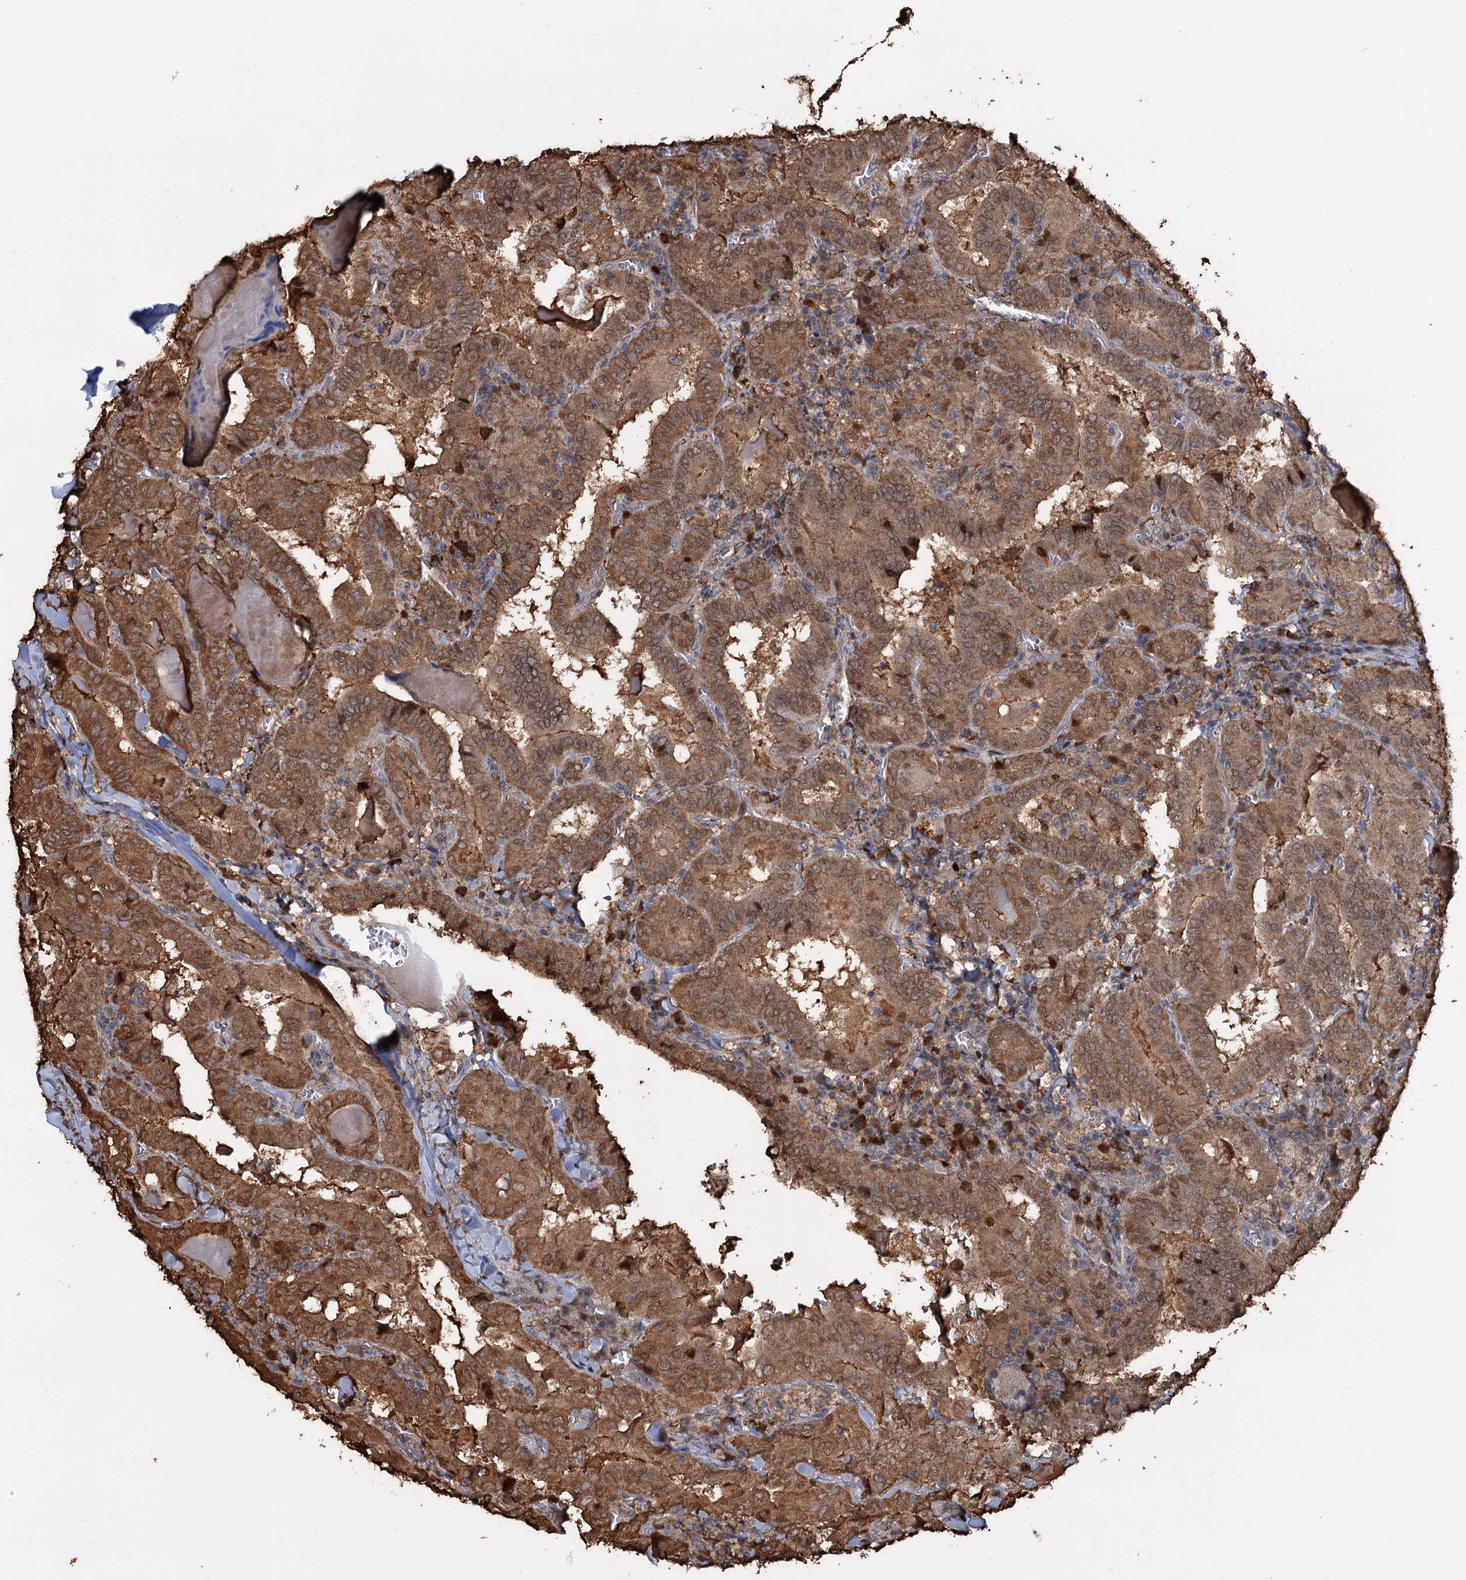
{"staining": {"intensity": "moderate", "quantity": ">75%", "location": "cytoplasmic/membranous"}, "tissue": "thyroid cancer", "cell_type": "Tumor cells", "image_type": "cancer", "snomed": [{"axis": "morphology", "description": "Papillary adenocarcinoma, NOS"}, {"axis": "topography", "description": "Thyroid gland"}], "caption": "Human thyroid papillary adenocarcinoma stained with a protein marker demonstrates moderate staining in tumor cells.", "gene": "NCAPD2", "patient": {"sex": "female", "age": 72}}